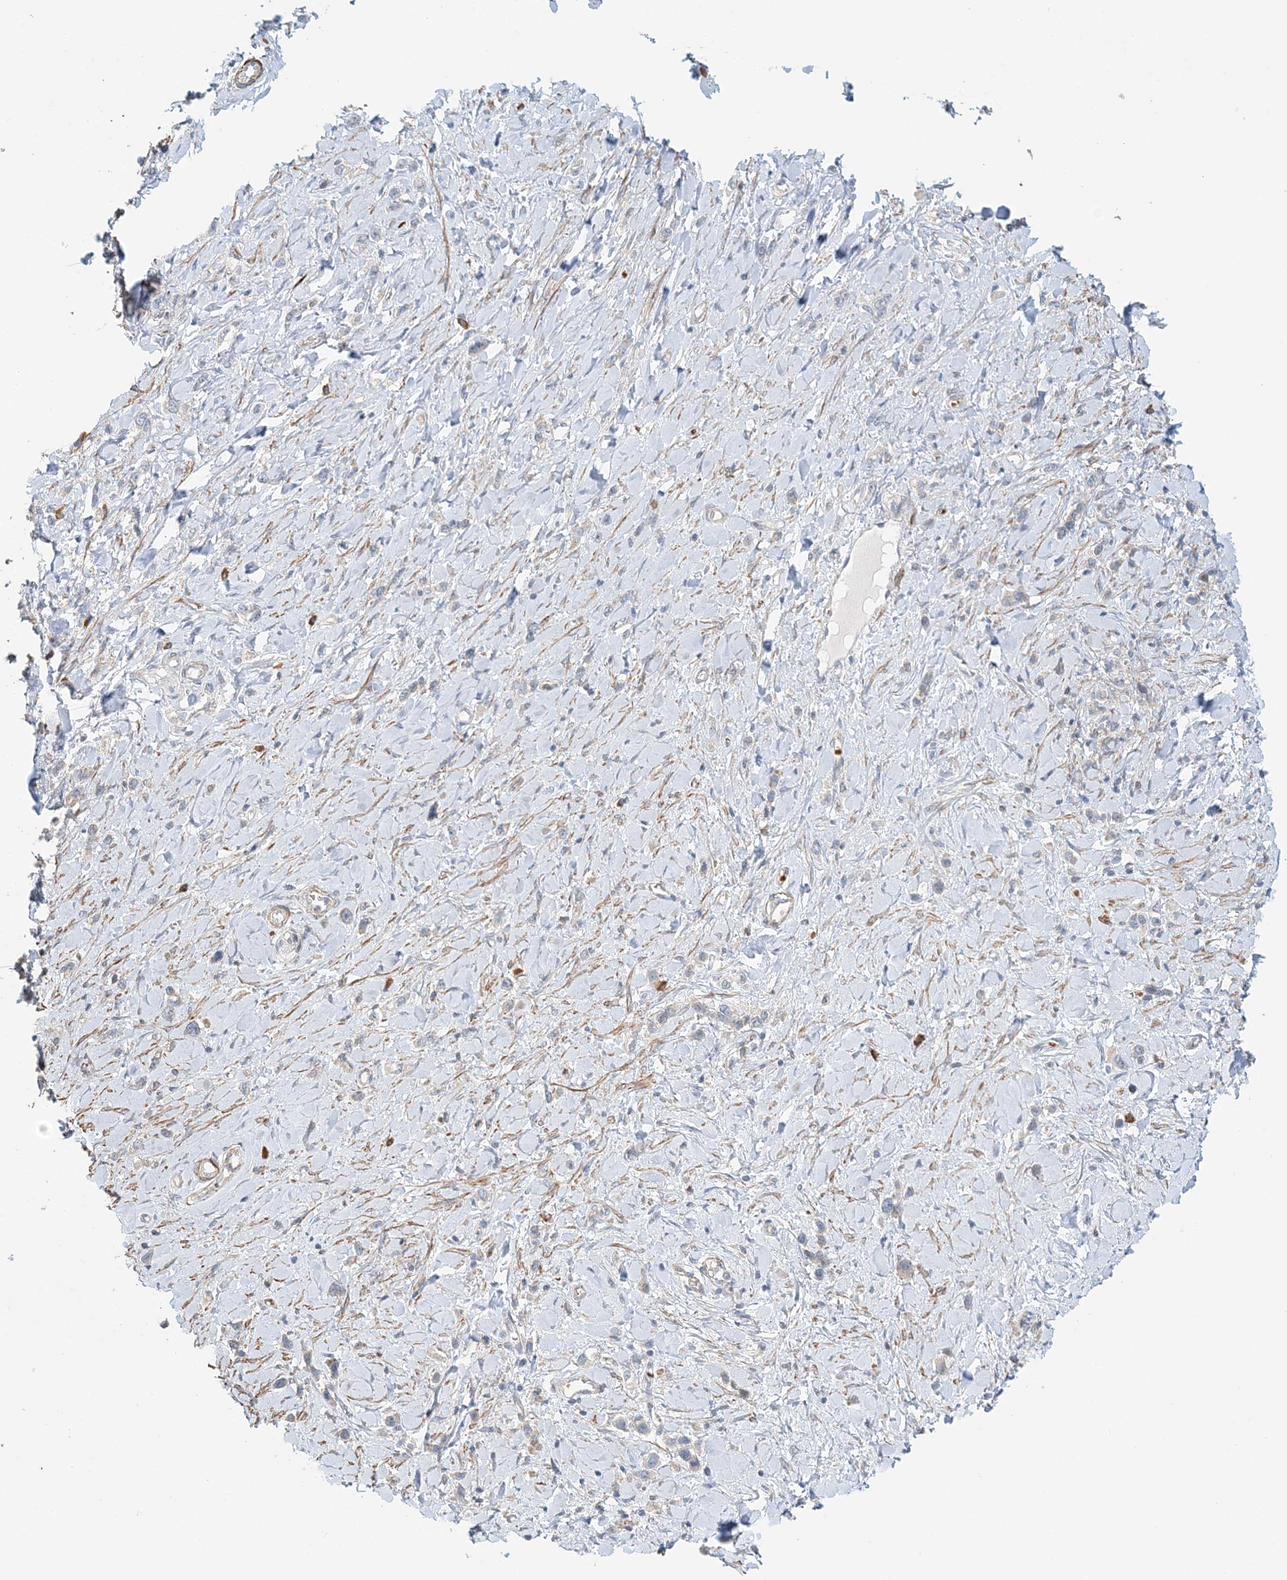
{"staining": {"intensity": "negative", "quantity": "none", "location": "none"}, "tissue": "stomach cancer", "cell_type": "Tumor cells", "image_type": "cancer", "snomed": [{"axis": "morphology", "description": "Normal tissue, NOS"}, {"axis": "morphology", "description": "Adenocarcinoma, NOS"}, {"axis": "topography", "description": "Stomach, upper"}, {"axis": "topography", "description": "Stomach"}], "caption": "This is a photomicrograph of IHC staining of adenocarcinoma (stomach), which shows no expression in tumor cells. Nuclei are stained in blue.", "gene": "TTI1", "patient": {"sex": "female", "age": 65}}